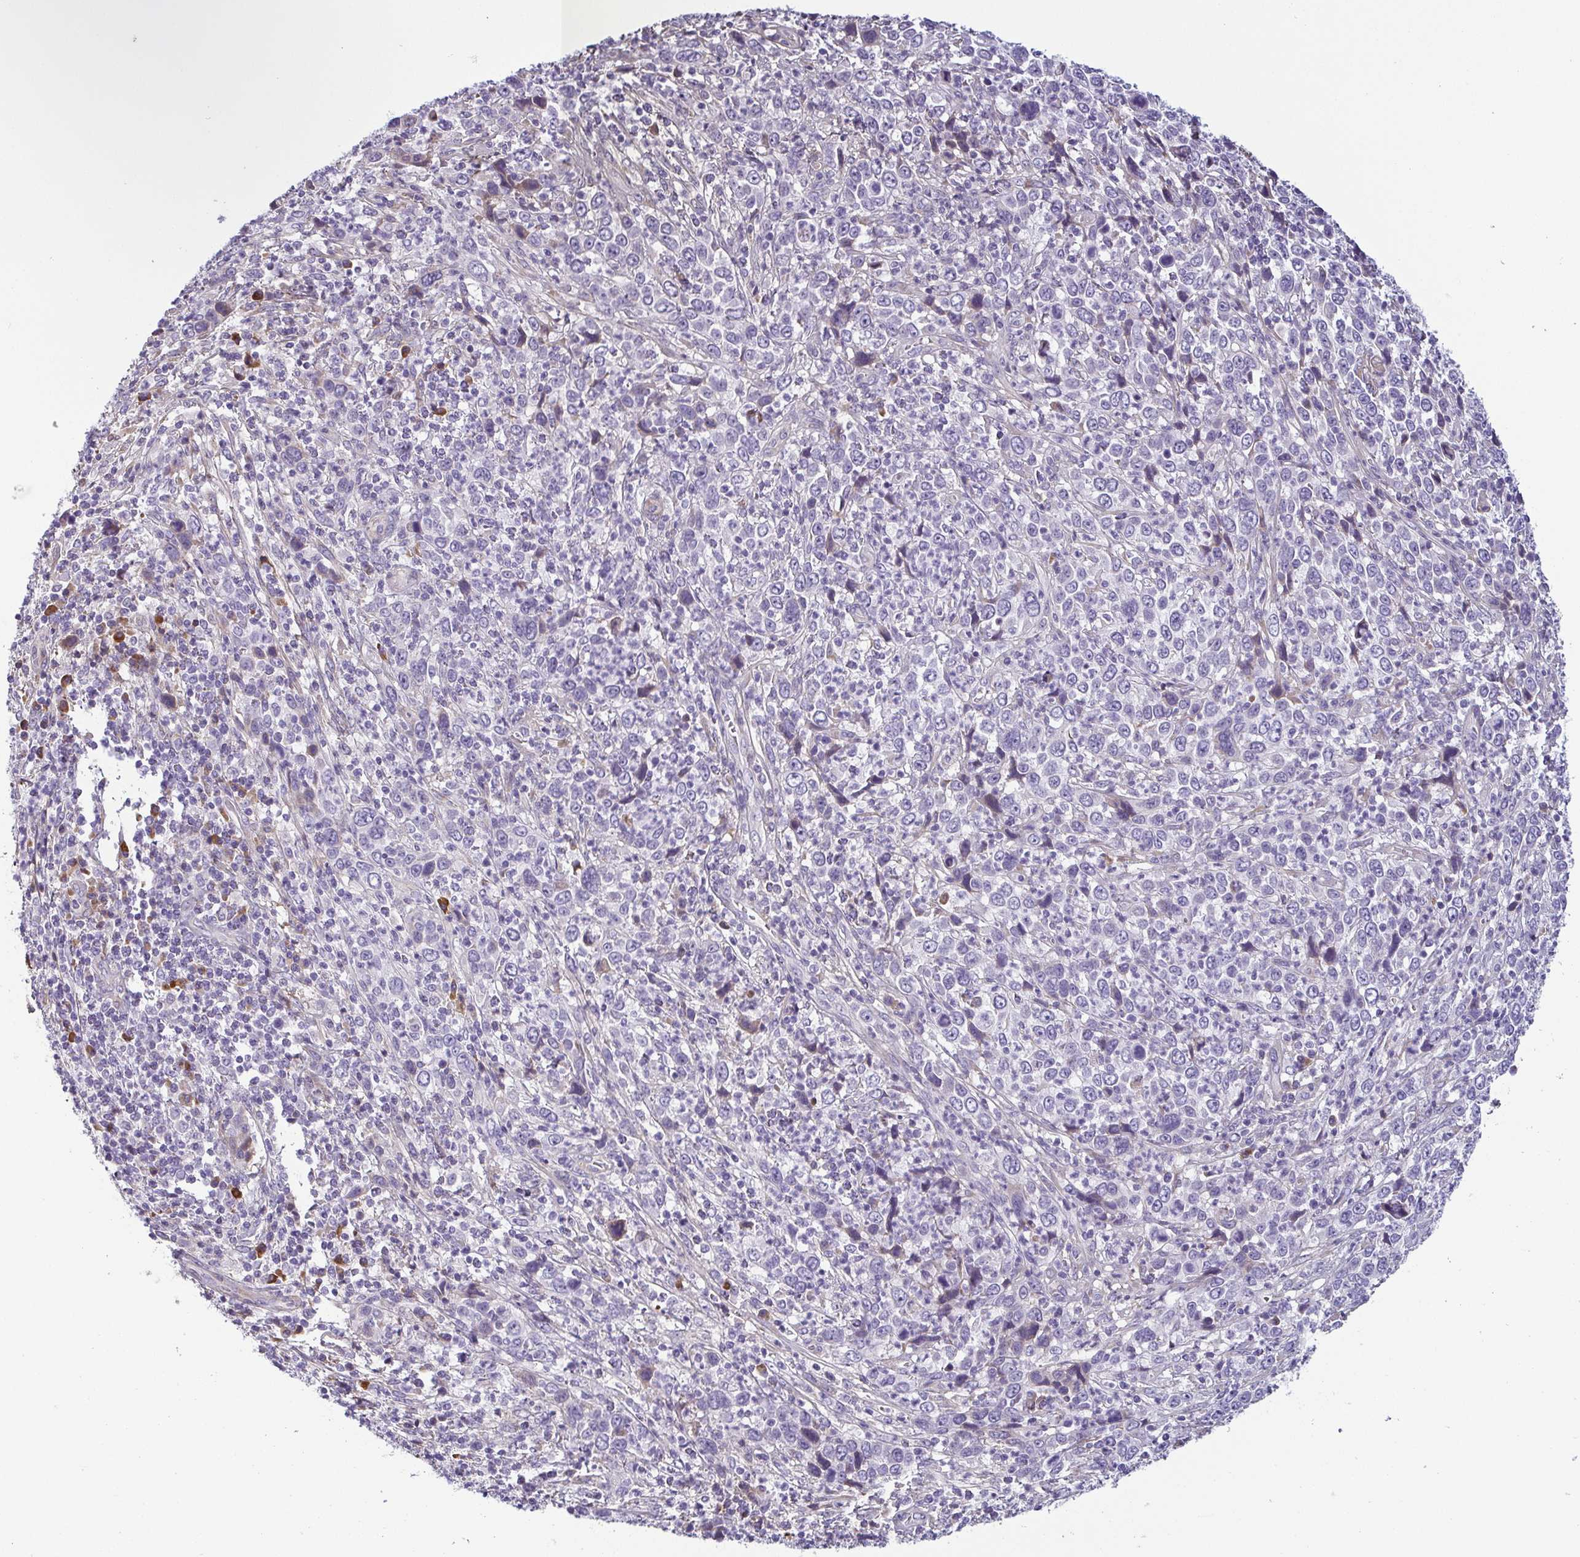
{"staining": {"intensity": "negative", "quantity": "none", "location": "none"}, "tissue": "cervical cancer", "cell_type": "Tumor cells", "image_type": "cancer", "snomed": [{"axis": "morphology", "description": "Squamous cell carcinoma, NOS"}, {"axis": "topography", "description": "Cervix"}], "caption": "Protein analysis of squamous cell carcinoma (cervical) reveals no significant staining in tumor cells.", "gene": "ECM1", "patient": {"sex": "female", "age": 46}}